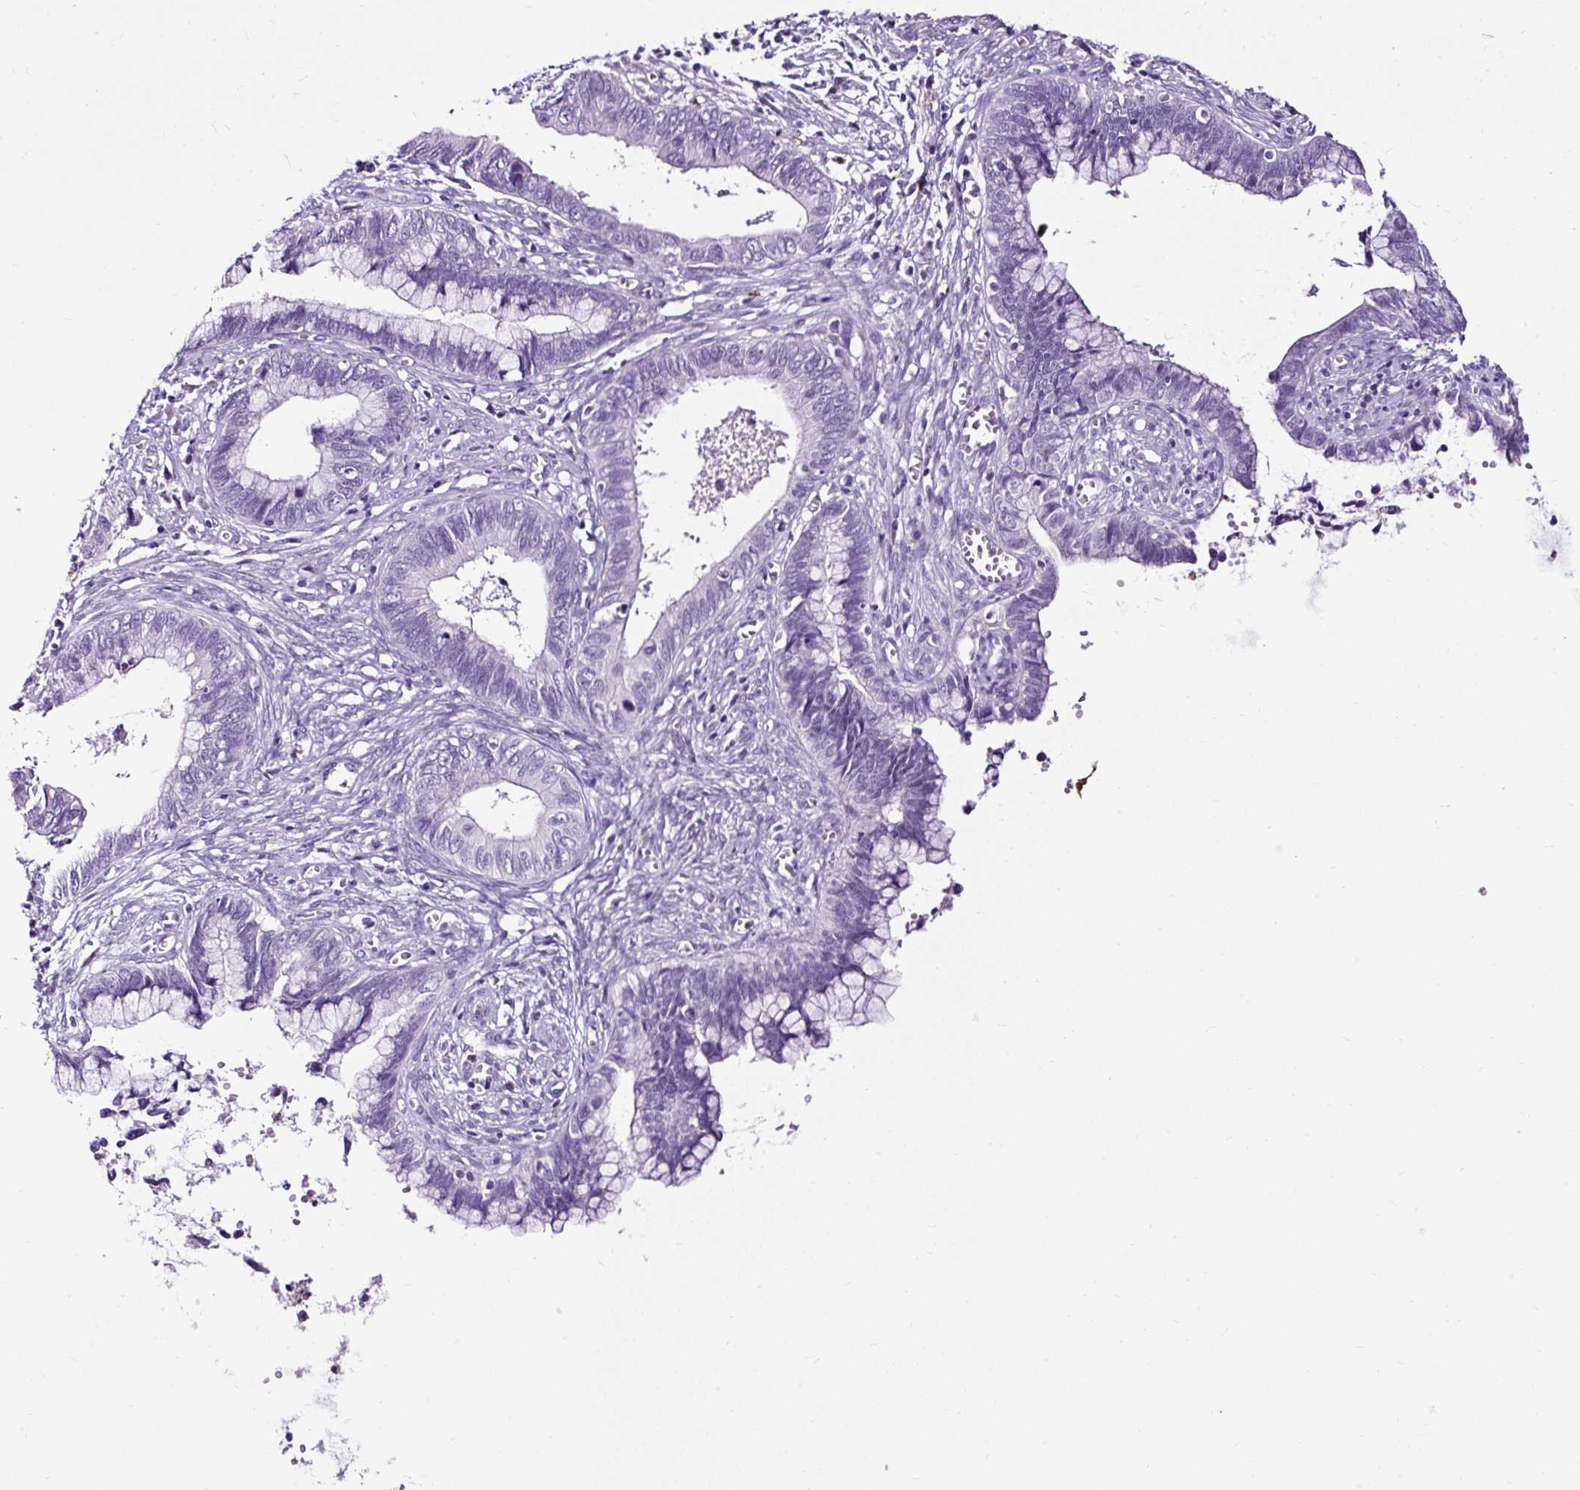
{"staining": {"intensity": "moderate", "quantity": "<25%", "location": "cytoplasmic/membranous"}, "tissue": "cervical cancer", "cell_type": "Tumor cells", "image_type": "cancer", "snomed": [{"axis": "morphology", "description": "Adenocarcinoma, NOS"}, {"axis": "topography", "description": "Cervix"}], "caption": "DAB (3,3'-diaminobenzidine) immunohistochemical staining of cervical cancer demonstrates moderate cytoplasmic/membranous protein staining in about <25% of tumor cells. The protein is shown in brown color, while the nuclei are stained blue.", "gene": "SLC7A8", "patient": {"sex": "female", "age": 44}}